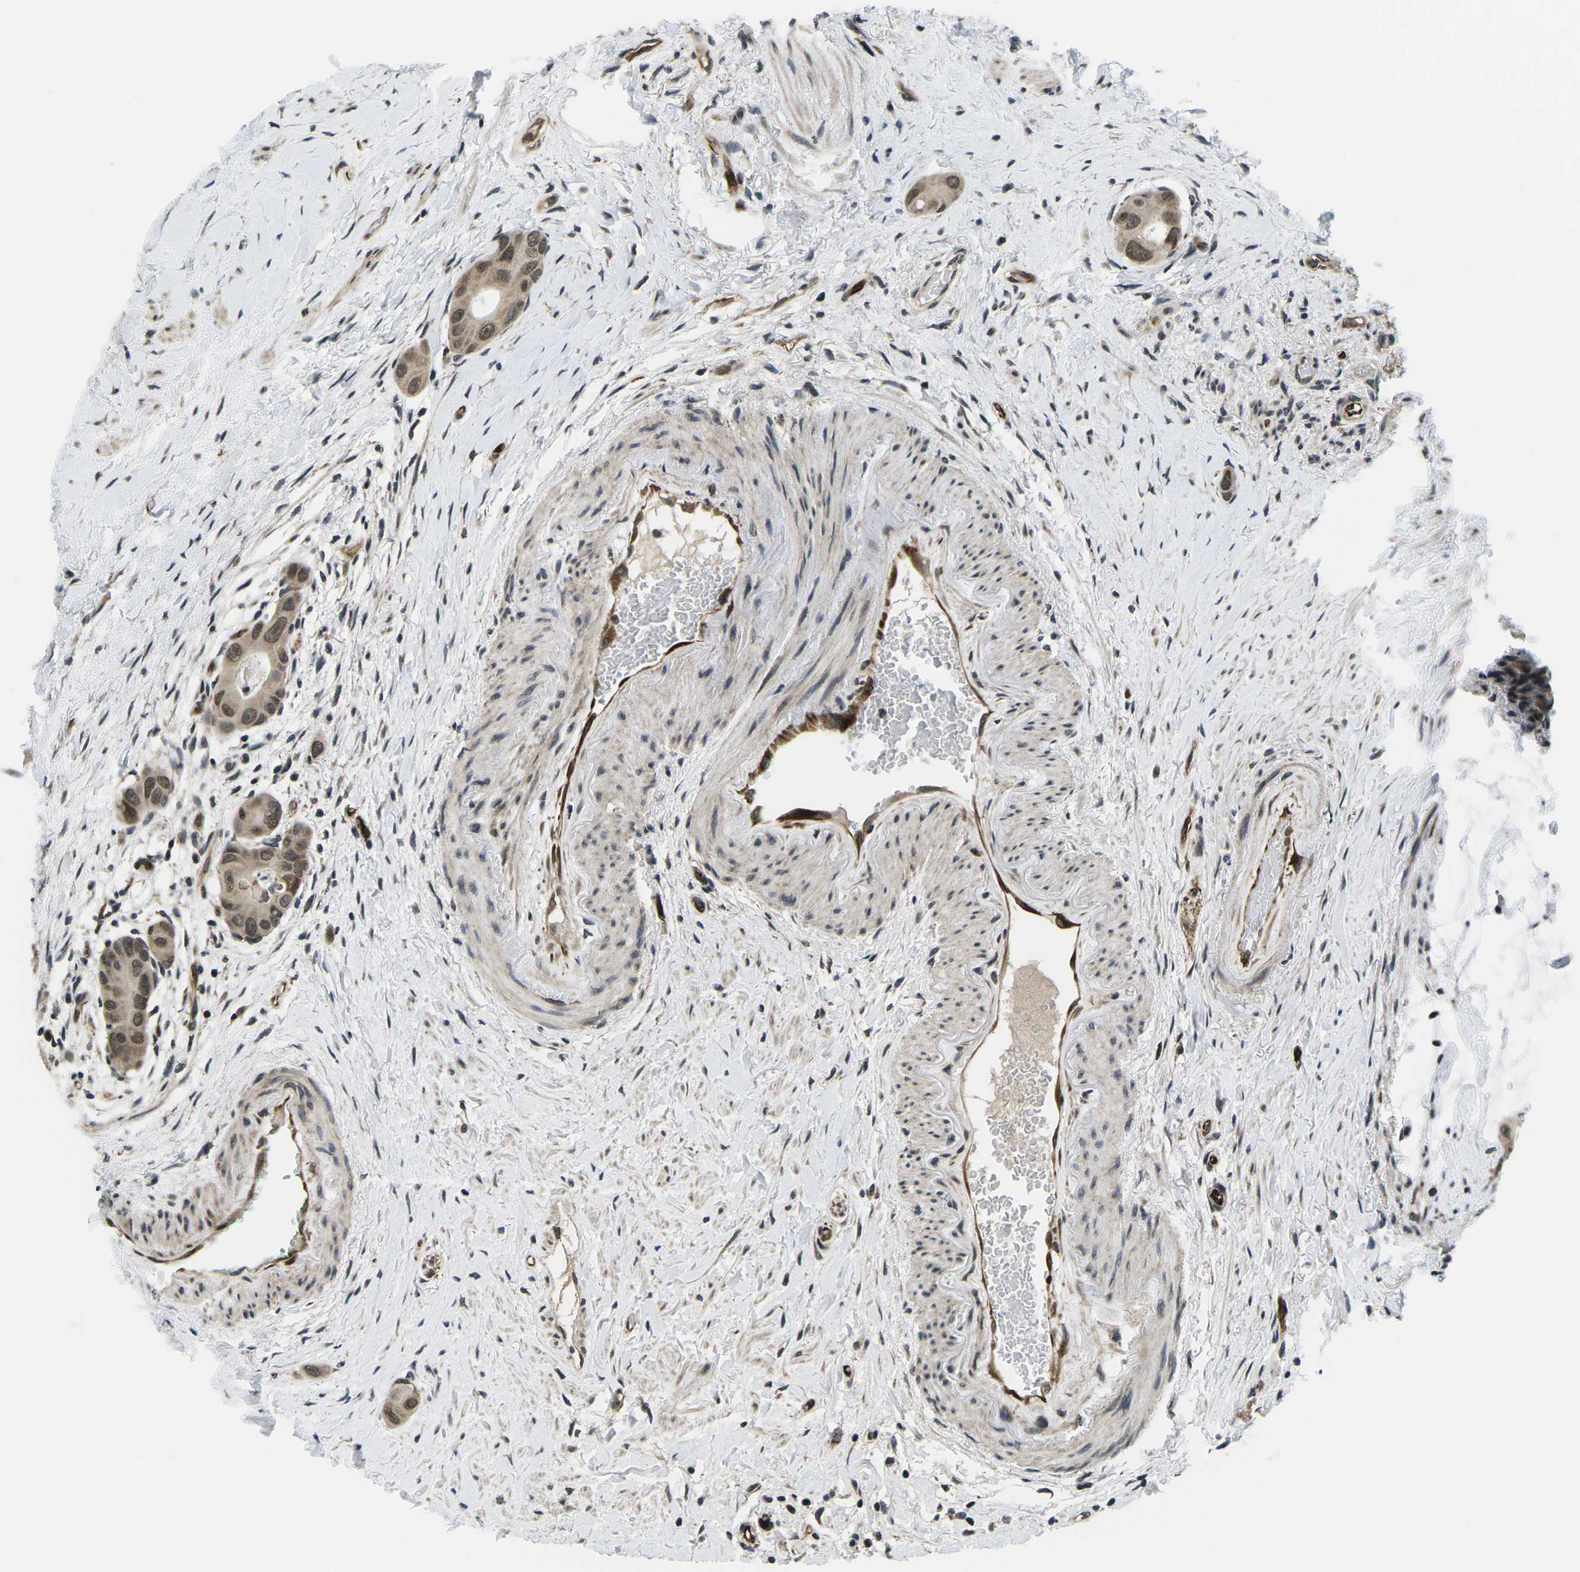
{"staining": {"intensity": "moderate", "quantity": ">75%", "location": "cytoplasmic/membranous,nuclear"}, "tissue": "colorectal cancer", "cell_type": "Tumor cells", "image_type": "cancer", "snomed": [{"axis": "morphology", "description": "Adenocarcinoma, NOS"}, {"axis": "topography", "description": "Rectum"}], "caption": "Colorectal adenocarcinoma stained for a protein (brown) displays moderate cytoplasmic/membranous and nuclear positive staining in approximately >75% of tumor cells.", "gene": "CCNE1", "patient": {"sex": "male", "age": 51}}